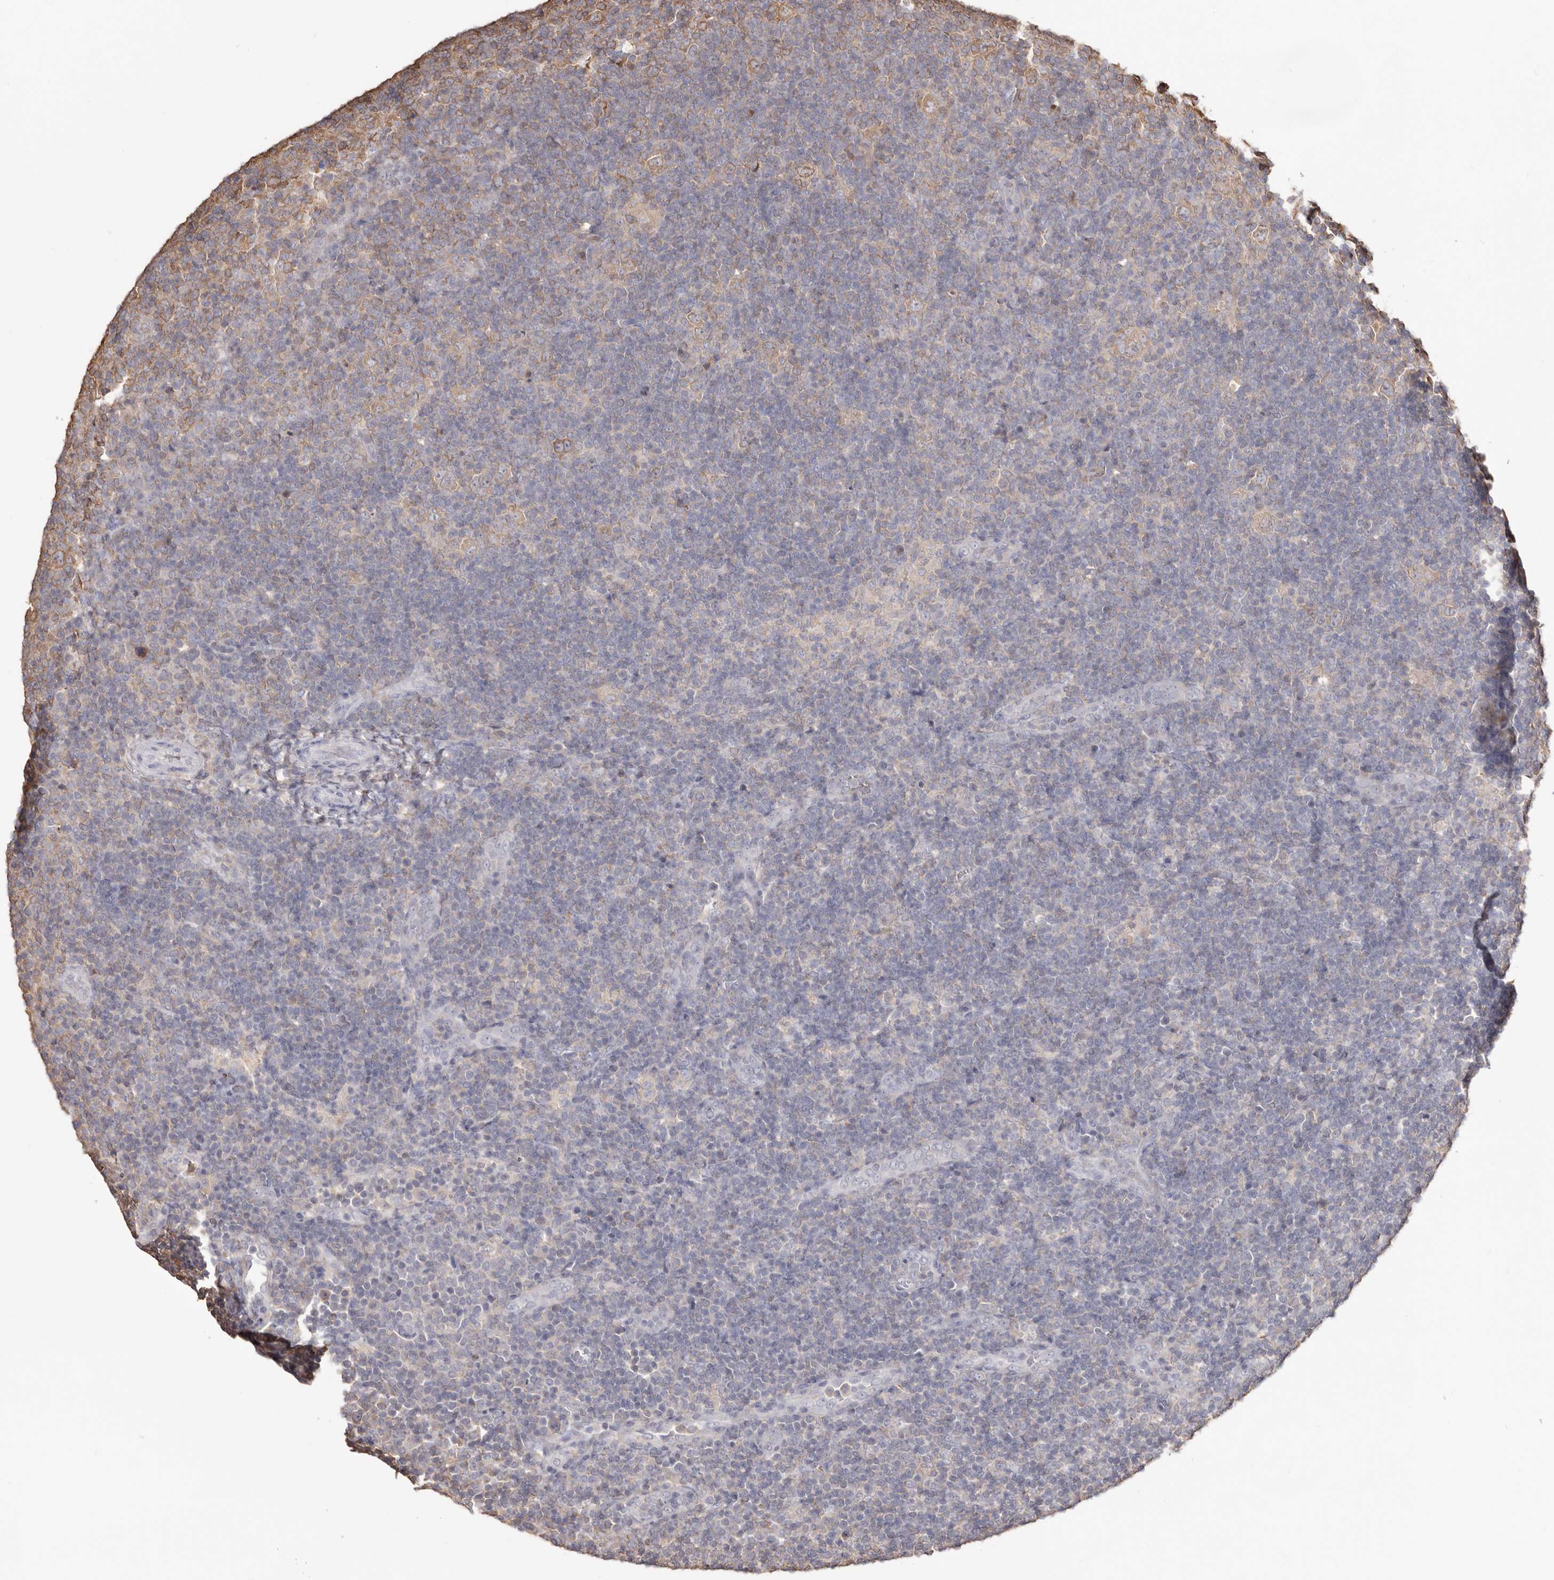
{"staining": {"intensity": "weak", "quantity": "25%-75%", "location": "cytoplasmic/membranous"}, "tissue": "lymphoma", "cell_type": "Tumor cells", "image_type": "cancer", "snomed": [{"axis": "morphology", "description": "Hodgkin's disease, NOS"}, {"axis": "topography", "description": "Lymph node"}], "caption": "Lymphoma stained with immunohistochemistry exhibits weak cytoplasmic/membranous positivity in about 25%-75% of tumor cells.", "gene": "PKM", "patient": {"sex": "female", "age": 57}}